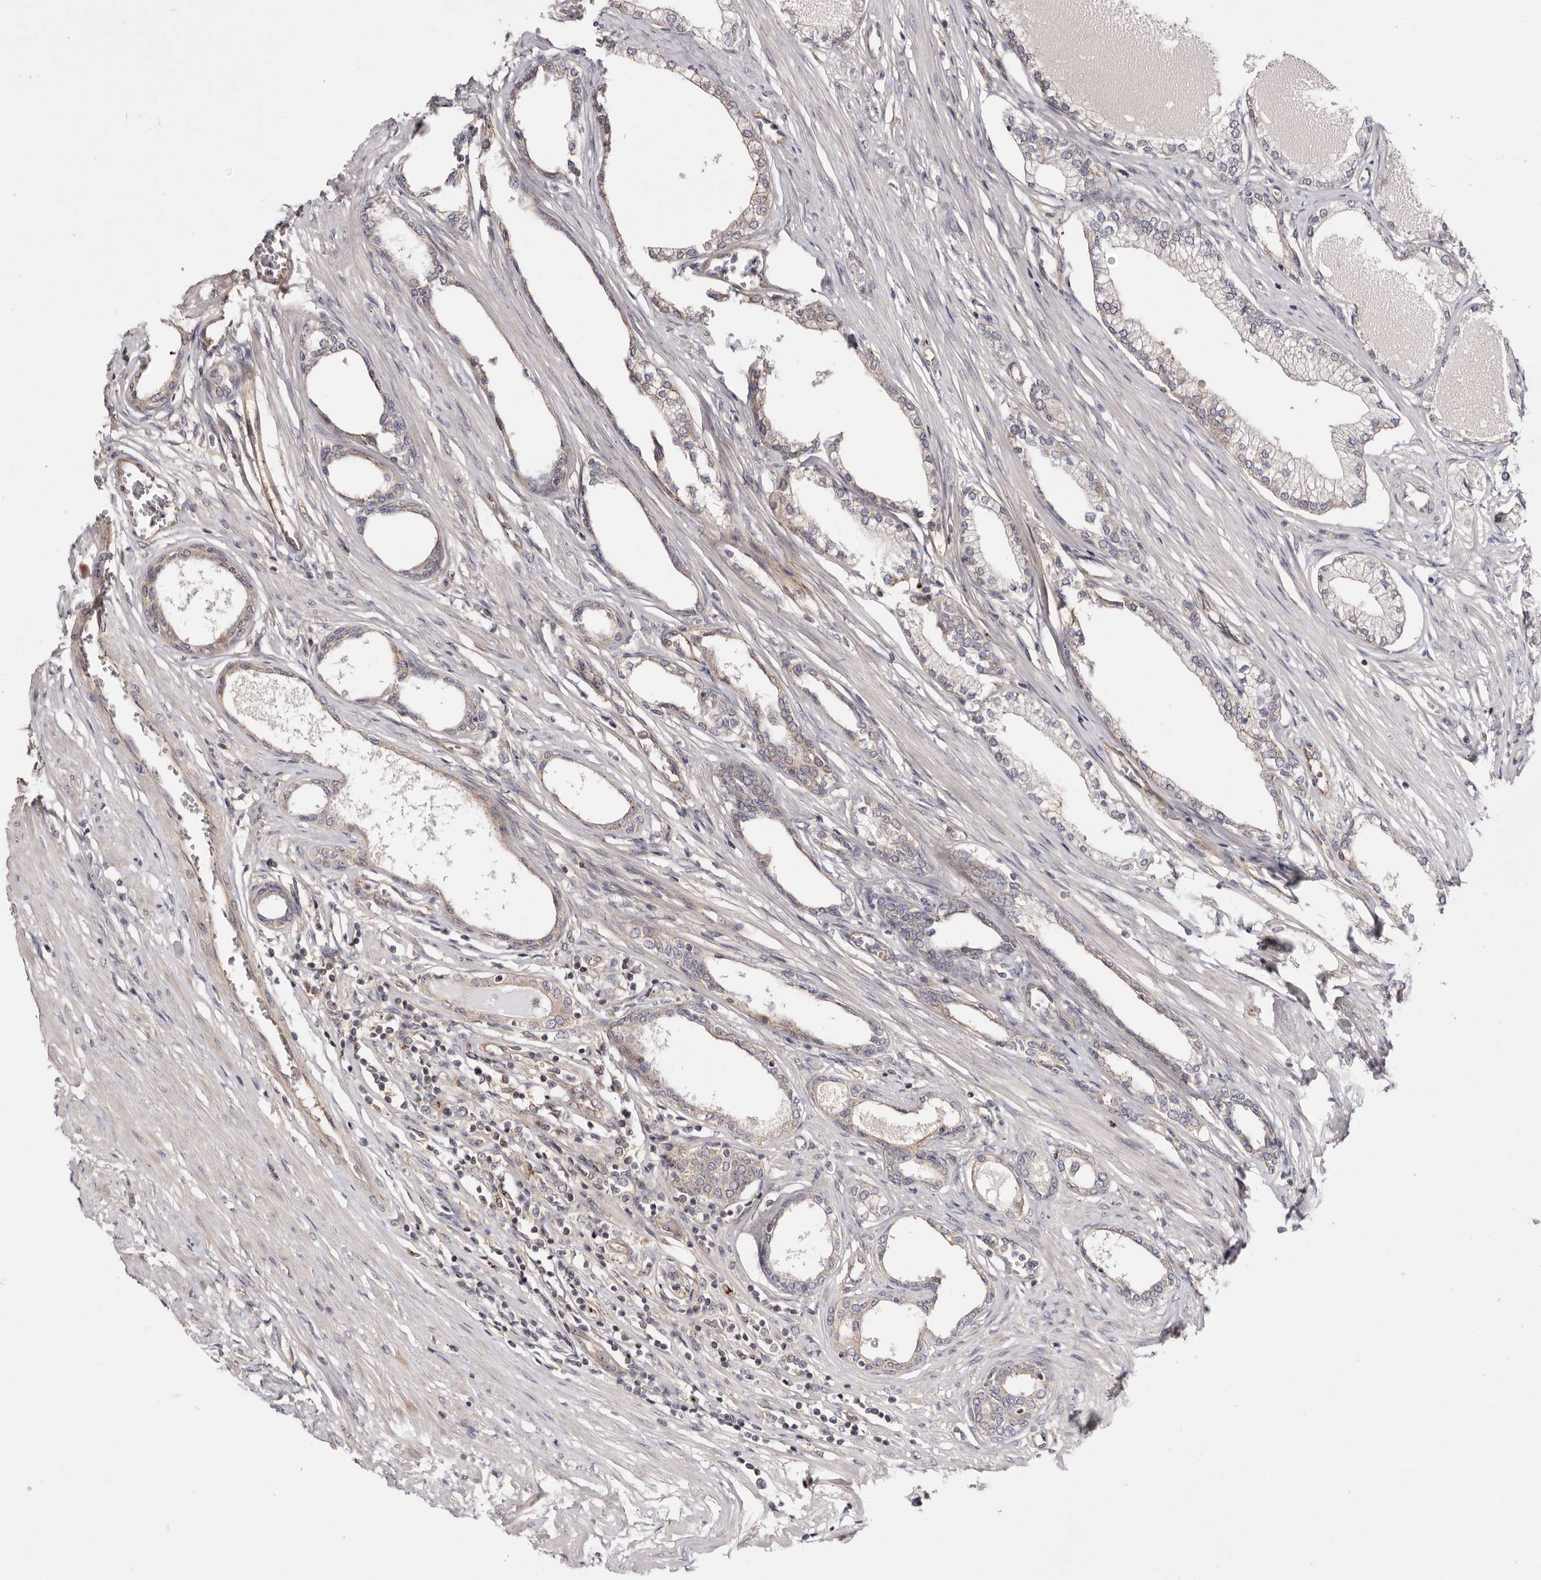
{"staining": {"intensity": "moderate", "quantity": "25%-75%", "location": "cytoplasmic/membranous"}, "tissue": "prostate", "cell_type": "Glandular cells", "image_type": "normal", "snomed": [{"axis": "morphology", "description": "Normal tissue, NOS"}, {"axis": "morphology", "description": "Urothelial carcinoma, Low grade"}, {"axis": "topography", "description": "Urinary bladder"}, {"axis": "topography", "description": "Prostate"}], "caption": "DAB (3,3'-diaminobenzidine) immunohistochemical staining of benign human prostate demonstrates moderate cytoplasmic/membranous protein staining in about 25%-75% of glandular cells. (Brightfield microscopy of DAB IHC at high magnification).", "gene": "PANK4", "patient": {"sex": "male", "age": 60}}